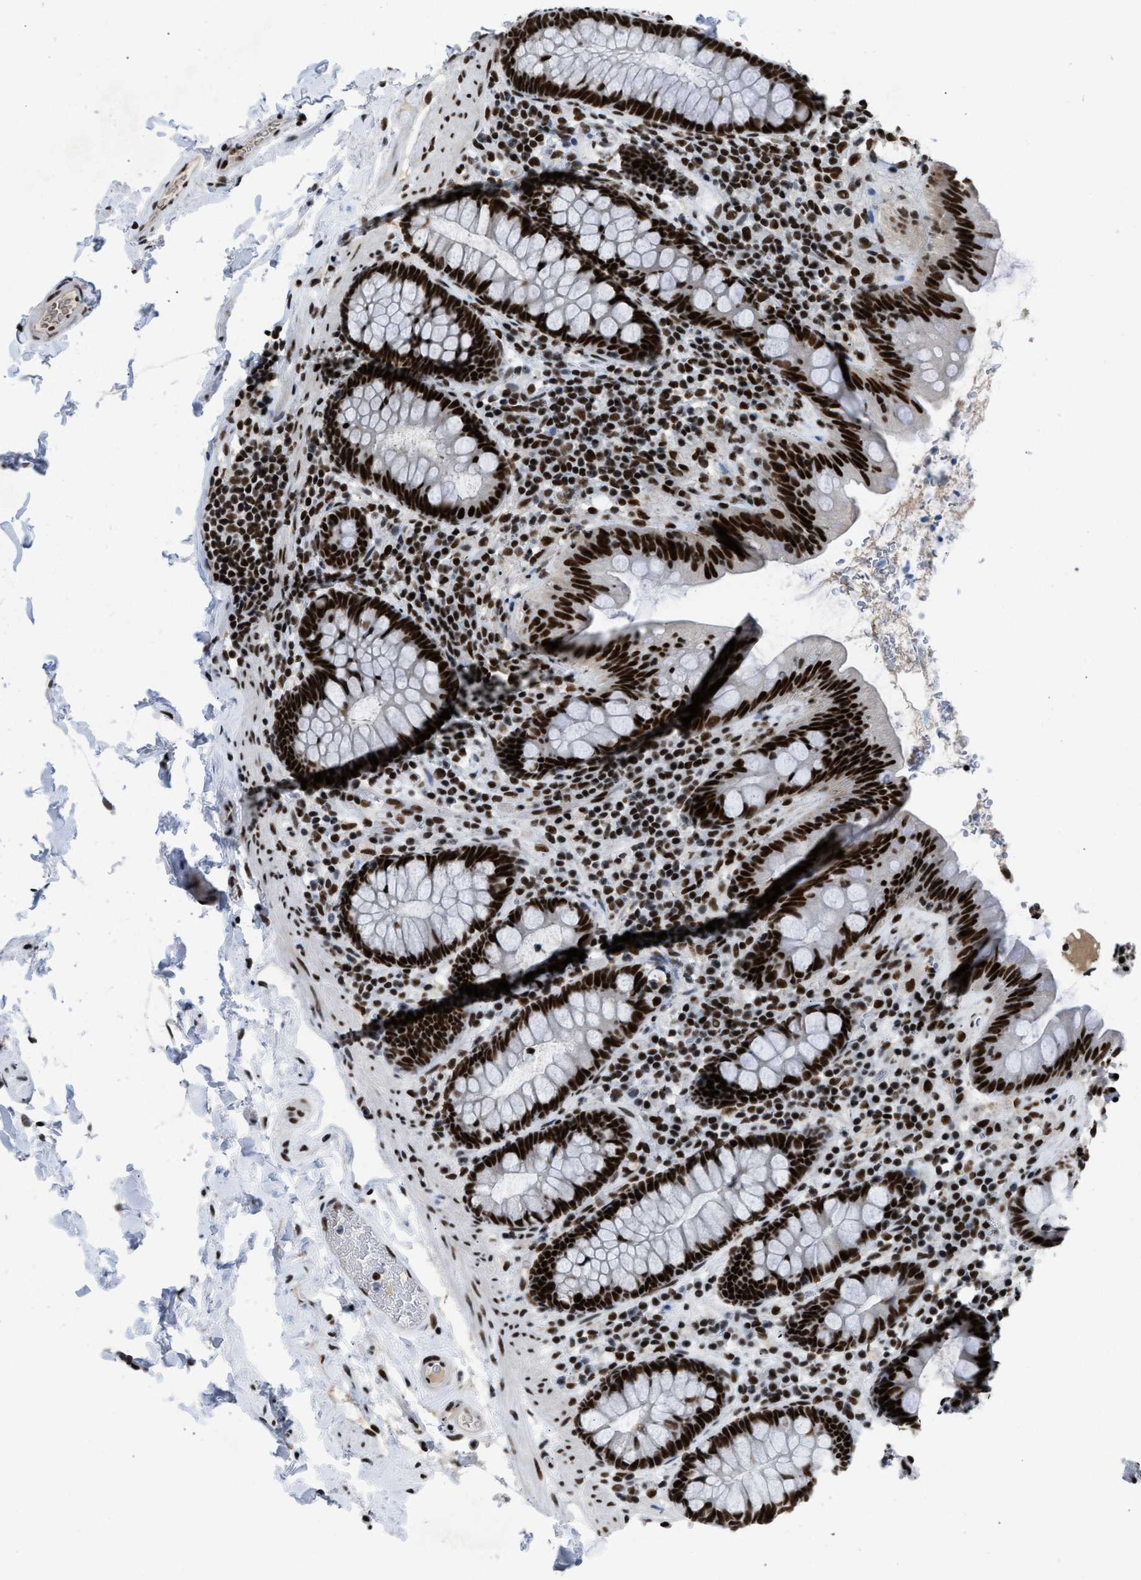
{"staining": {"intensity": "strong", "quantity": ">75%", "location": "nuclear"}, "tissue": "colon", "cell_type": "Endothelial cells", "image_type": "normal", "snomed": [{"axis": "morphology", "description": "Normal tissue, NOS"}, {"axis": "topography", "description": "Colon"}], "caption": "Benign colon exhibits strong nuclear positivity in approximately >75% of endothelial cells, visualized by immunohistochemistry. (DAB = brown stain, brightfield microscopy at high magnification).", "gene": "SCAF4", "patient": {"sex": "female", "age": 80}}